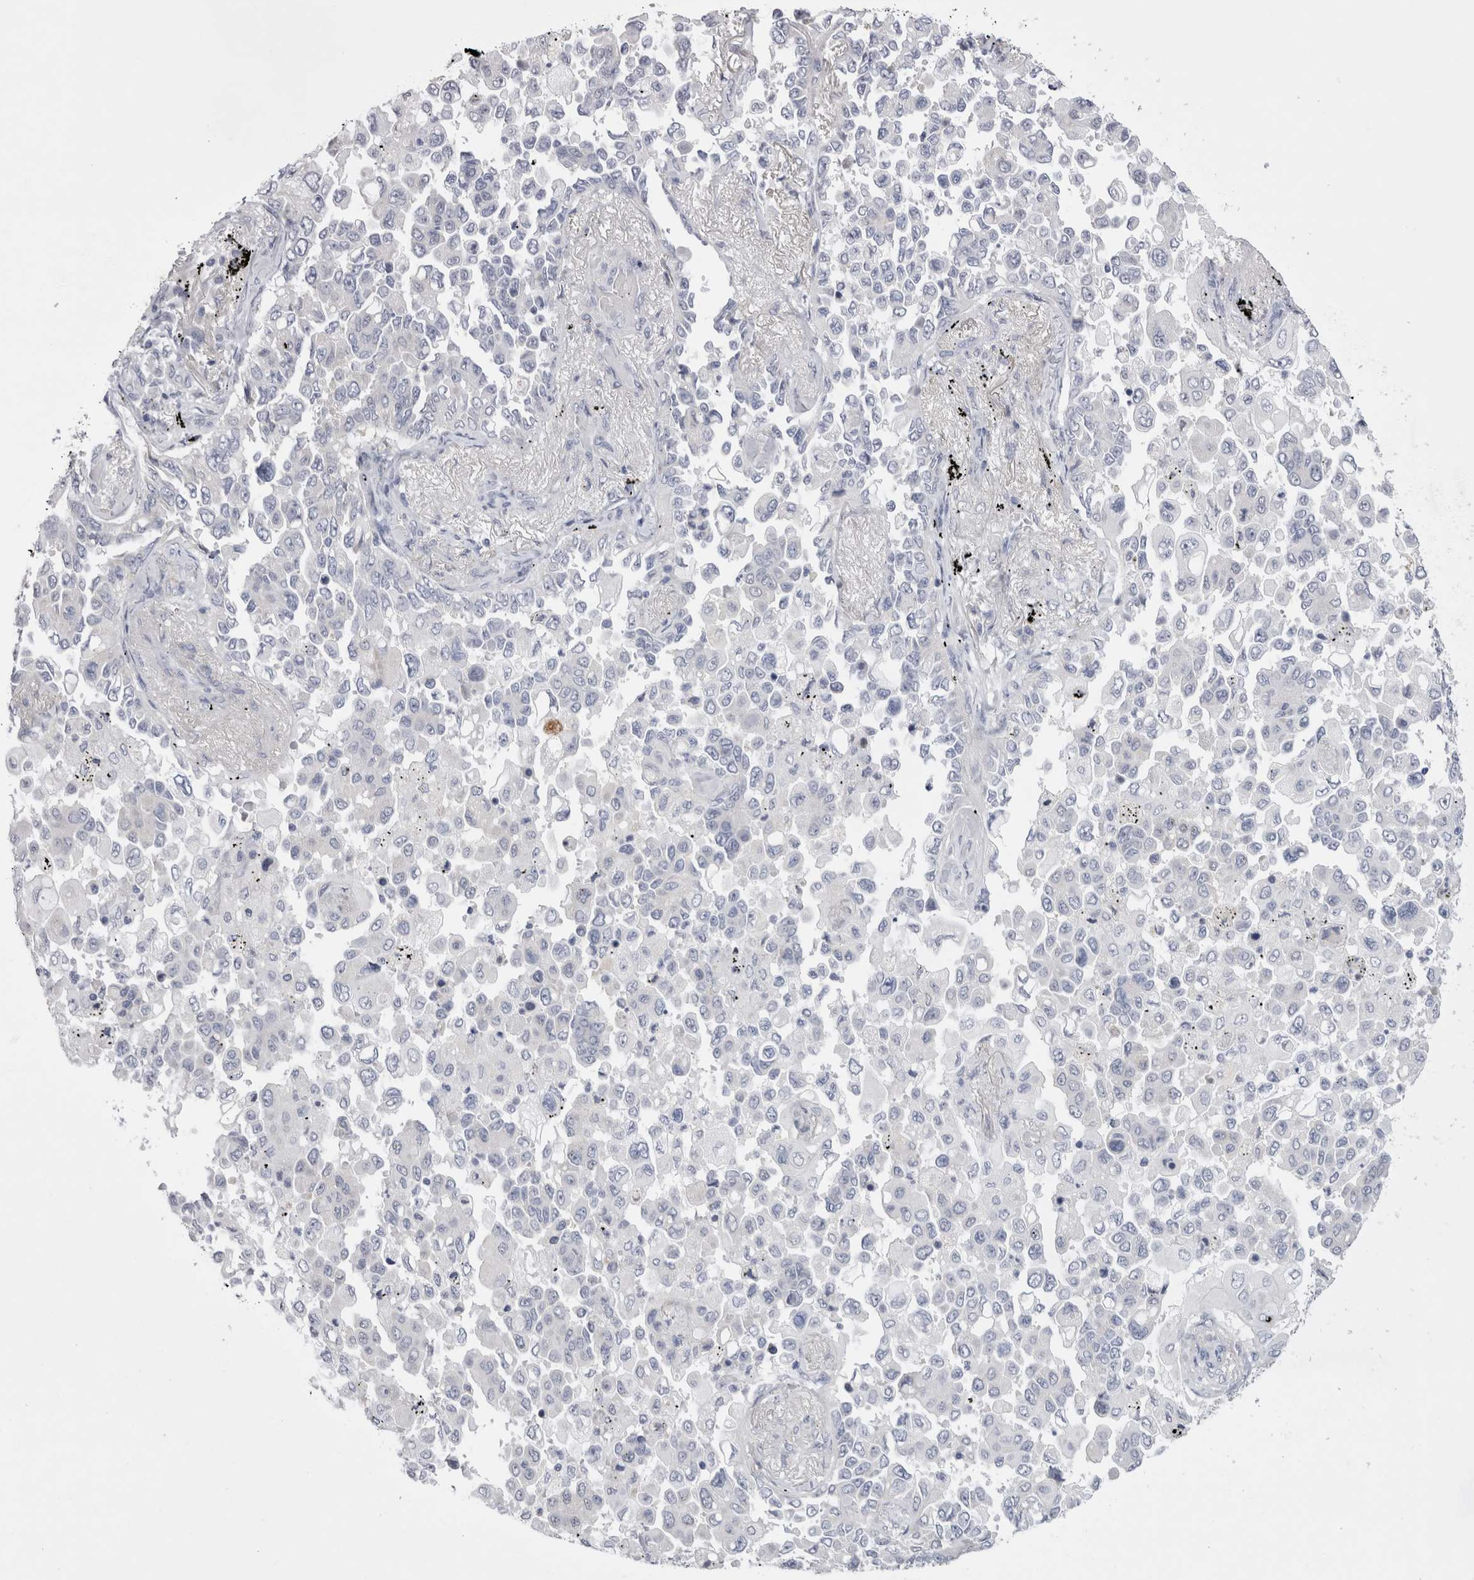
{"staining": {"intensity": "negative", "quantity": "none", "location": "none"}, "tissue": "lung cancer", "cell_type": "Tumor cells", "image_type": "cancer", "snomed": [{"axis": "morphology", "description": "Adenocarcinoma, NOS"}, {"axis": "topography", "description": "Lung"}], "caption": "This is a micrograph of IHC staining of lung cancer (adenocarcinoma), which shows no expression in tumor cells. (DAB (3,3'-diaminobenzidine) immunohistochemistry (IHC) with hematoxylin counter stain).", "gene": "PWP2", "patient": {"sex": "female", "age": 67}}